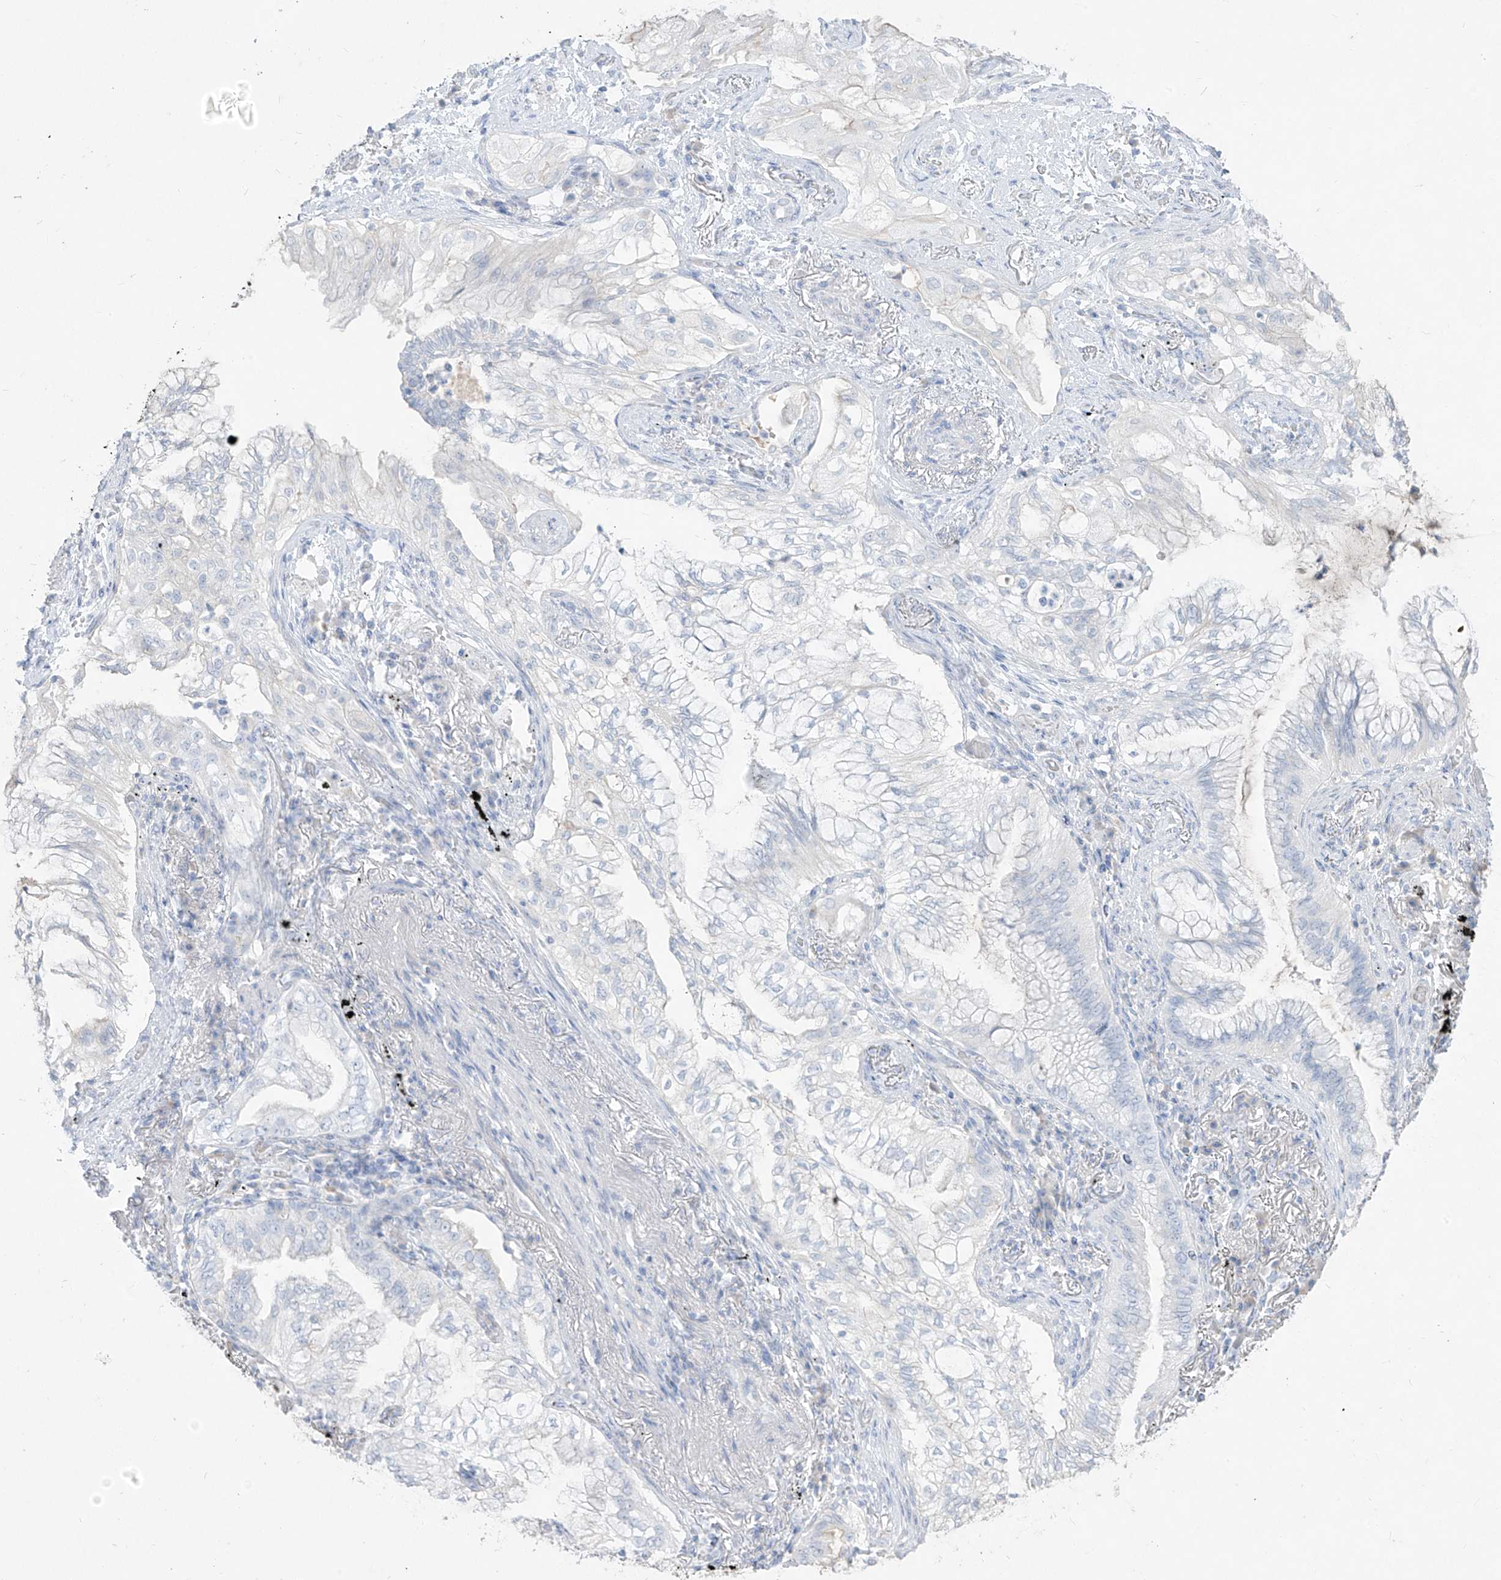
{"staining": {"intensity": "negative", "quantity": "none", "location": "none"}, "tissue": "lung cancer", "cell_type": "Tumor cells", "image_type": "cancer", "snomed": [{"axis": "morphology", "description": "Adenocarcinoma, NOS"}, {"axis": "topography", "description": "Lung"}], "caption": "DAB (3,3'-diaminobenzidine) immunohistochemical staining of human lung cancer demonstrates no significant expression in tumor cells. Brightfield microscopy of immunohistochemistry stained with DAB (3,3'-diaminobenzidine) (brown) and hematoxylin (blue), captured at high magnification.", "gene": "TGM4", "patient": {"sex": "female", "age": 70}}